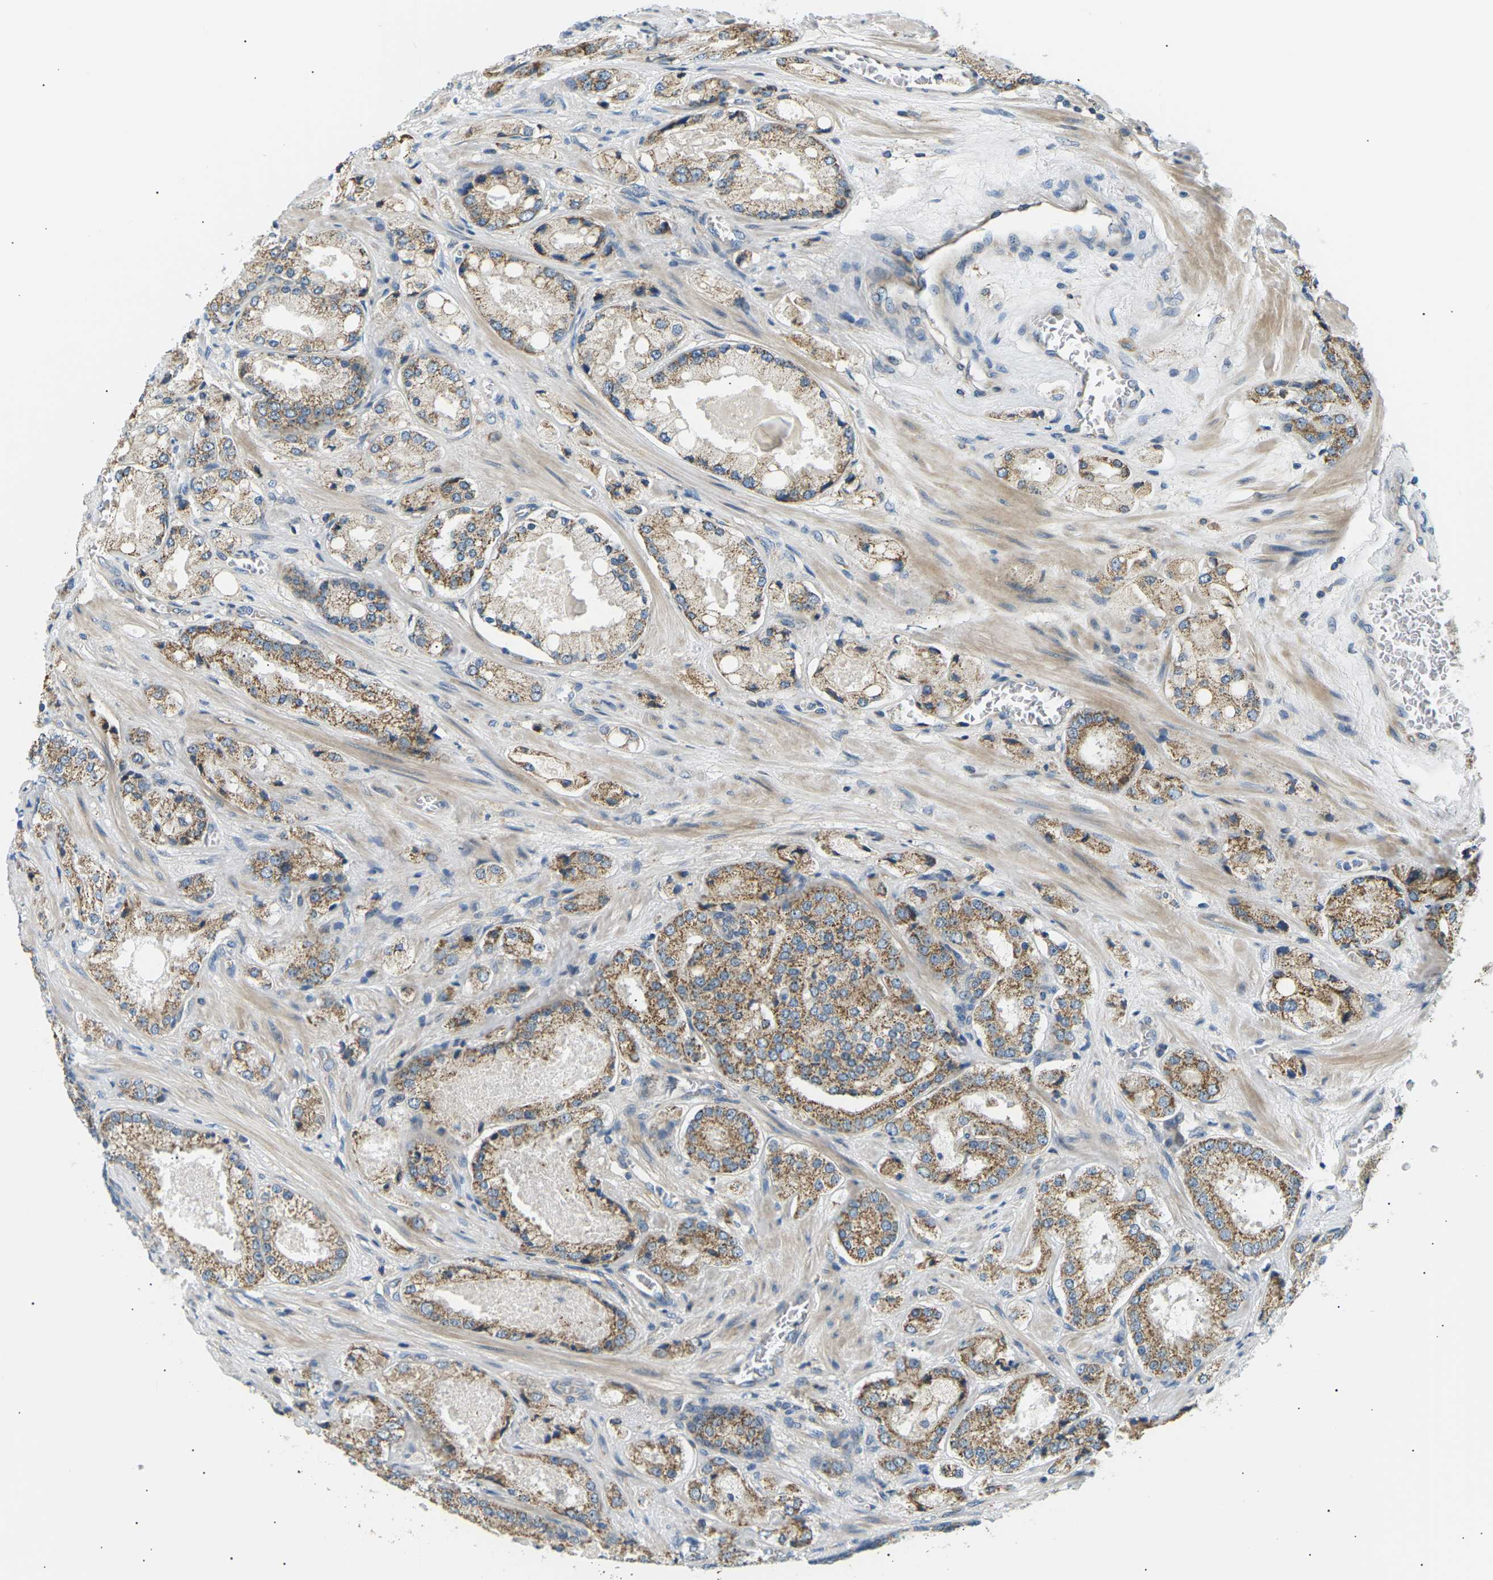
{"staining": {"intensity": "moderate", "quantity": ">75%", "location": "cytoplasmic/membranous"}, "tissue": "prostate cancer", "cell_type": "Tumor cells", "image_type": "cancer", "snomed": [{"axis": "morphology", "description": "Adenocarcinoma, High grade"}, {"axis": "topography", "description": "Prostate"}], "caption": "Human prostate cancer stained with a protein marker reveals moderate staining in tumor cells.", "gene": "TBC1D8", "patient": {"sex": "male", "age": 65}}